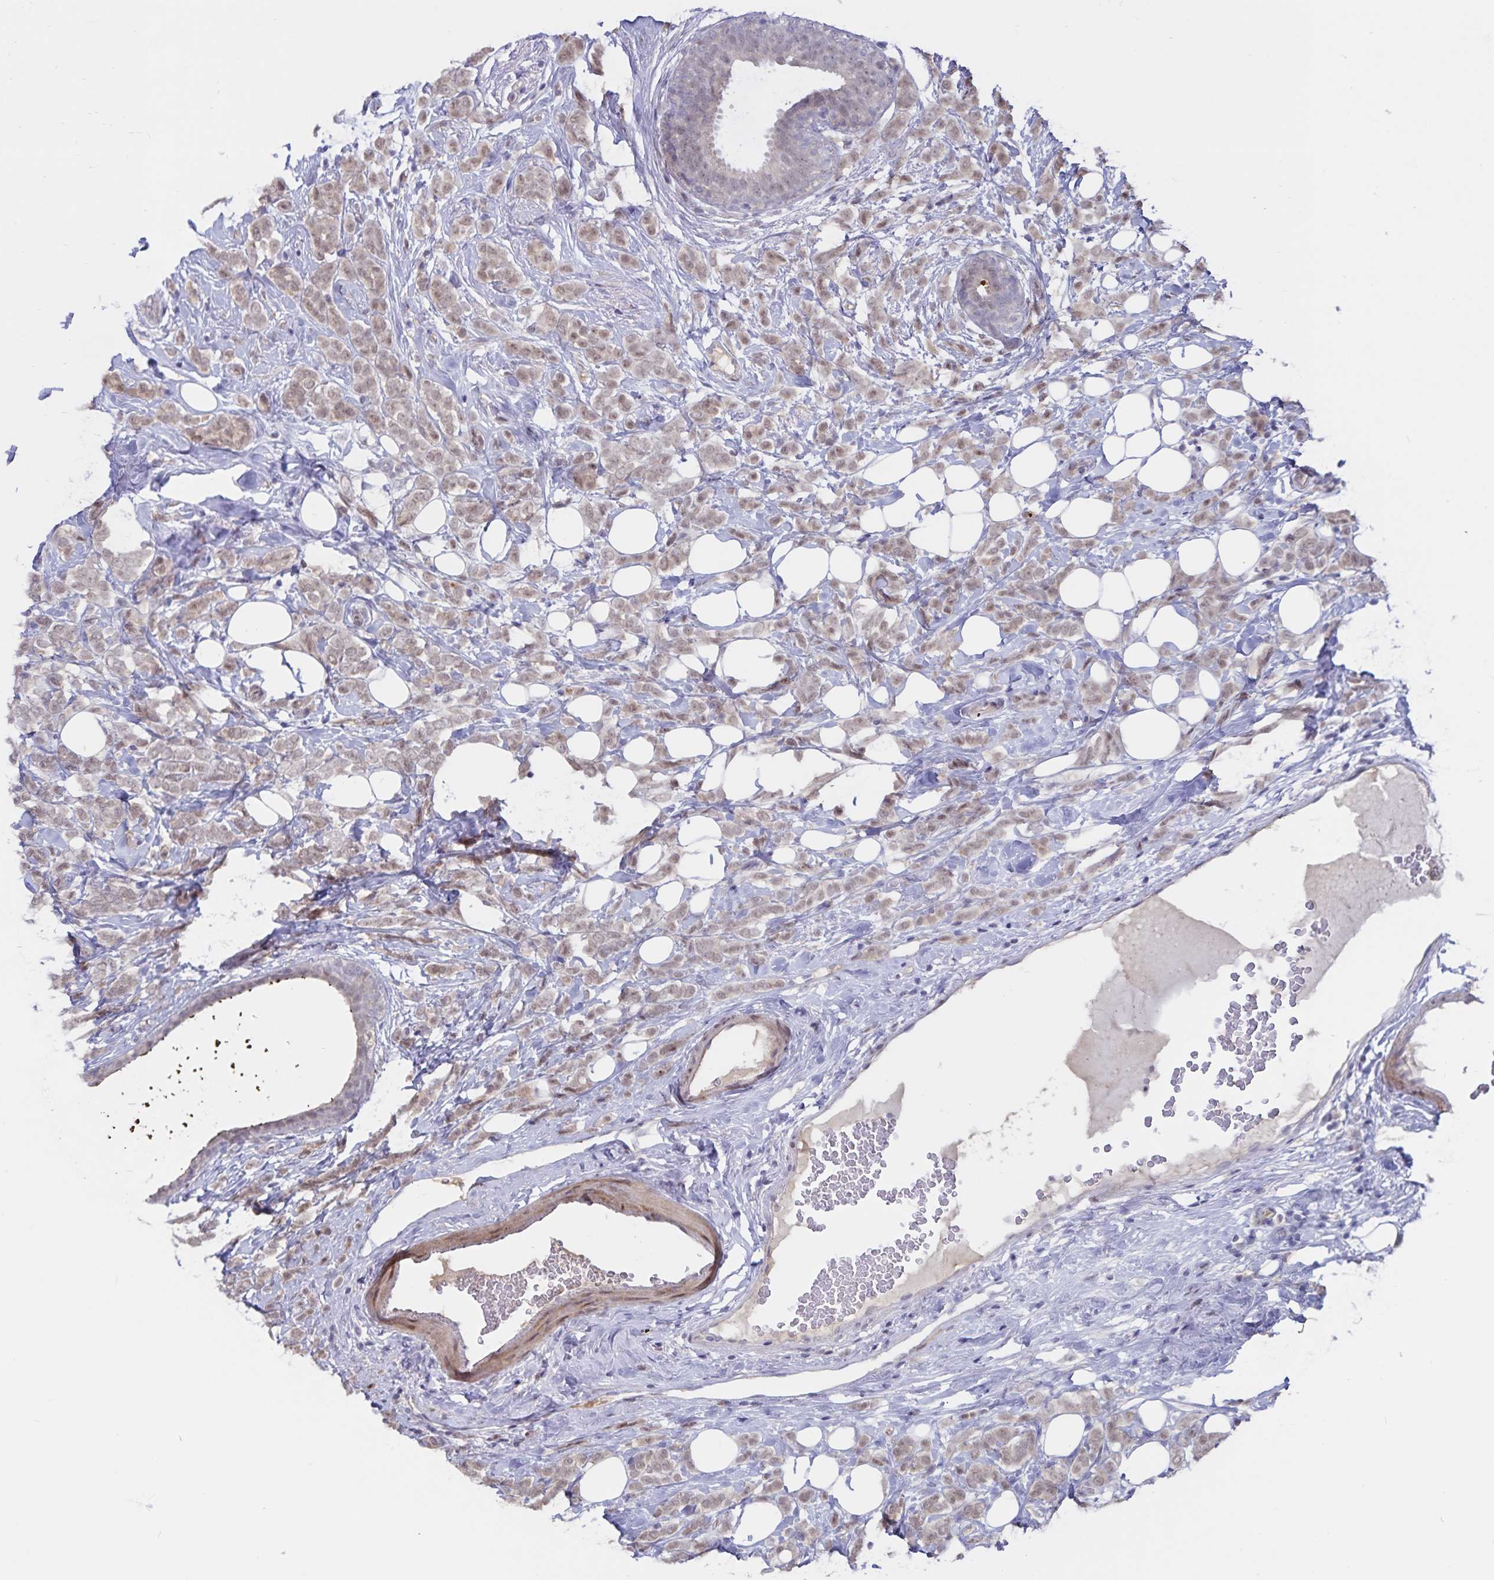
{"staining": {"intensity": "weak", "quantity": ">75%", "location": "cytoplasmic/membranous,nuclear"}, "tissue": "breast cancer", "cell_type": "Tumor cells", "image_type": "cancer", "snomed": [{"axis": "morphology", "description": "Lobular carcinoma"}, {"axis": "topography", "description": "Breast"}], "caption": "Immunohistochemistry (IHC) of breast cancer exhibits low levels of weak cytoplasmic/membranous and nuclear expression in approximately >75% of tumor cells.", "gene": "ATP2A2", "patient": {"sex": "female", "age": 49}}